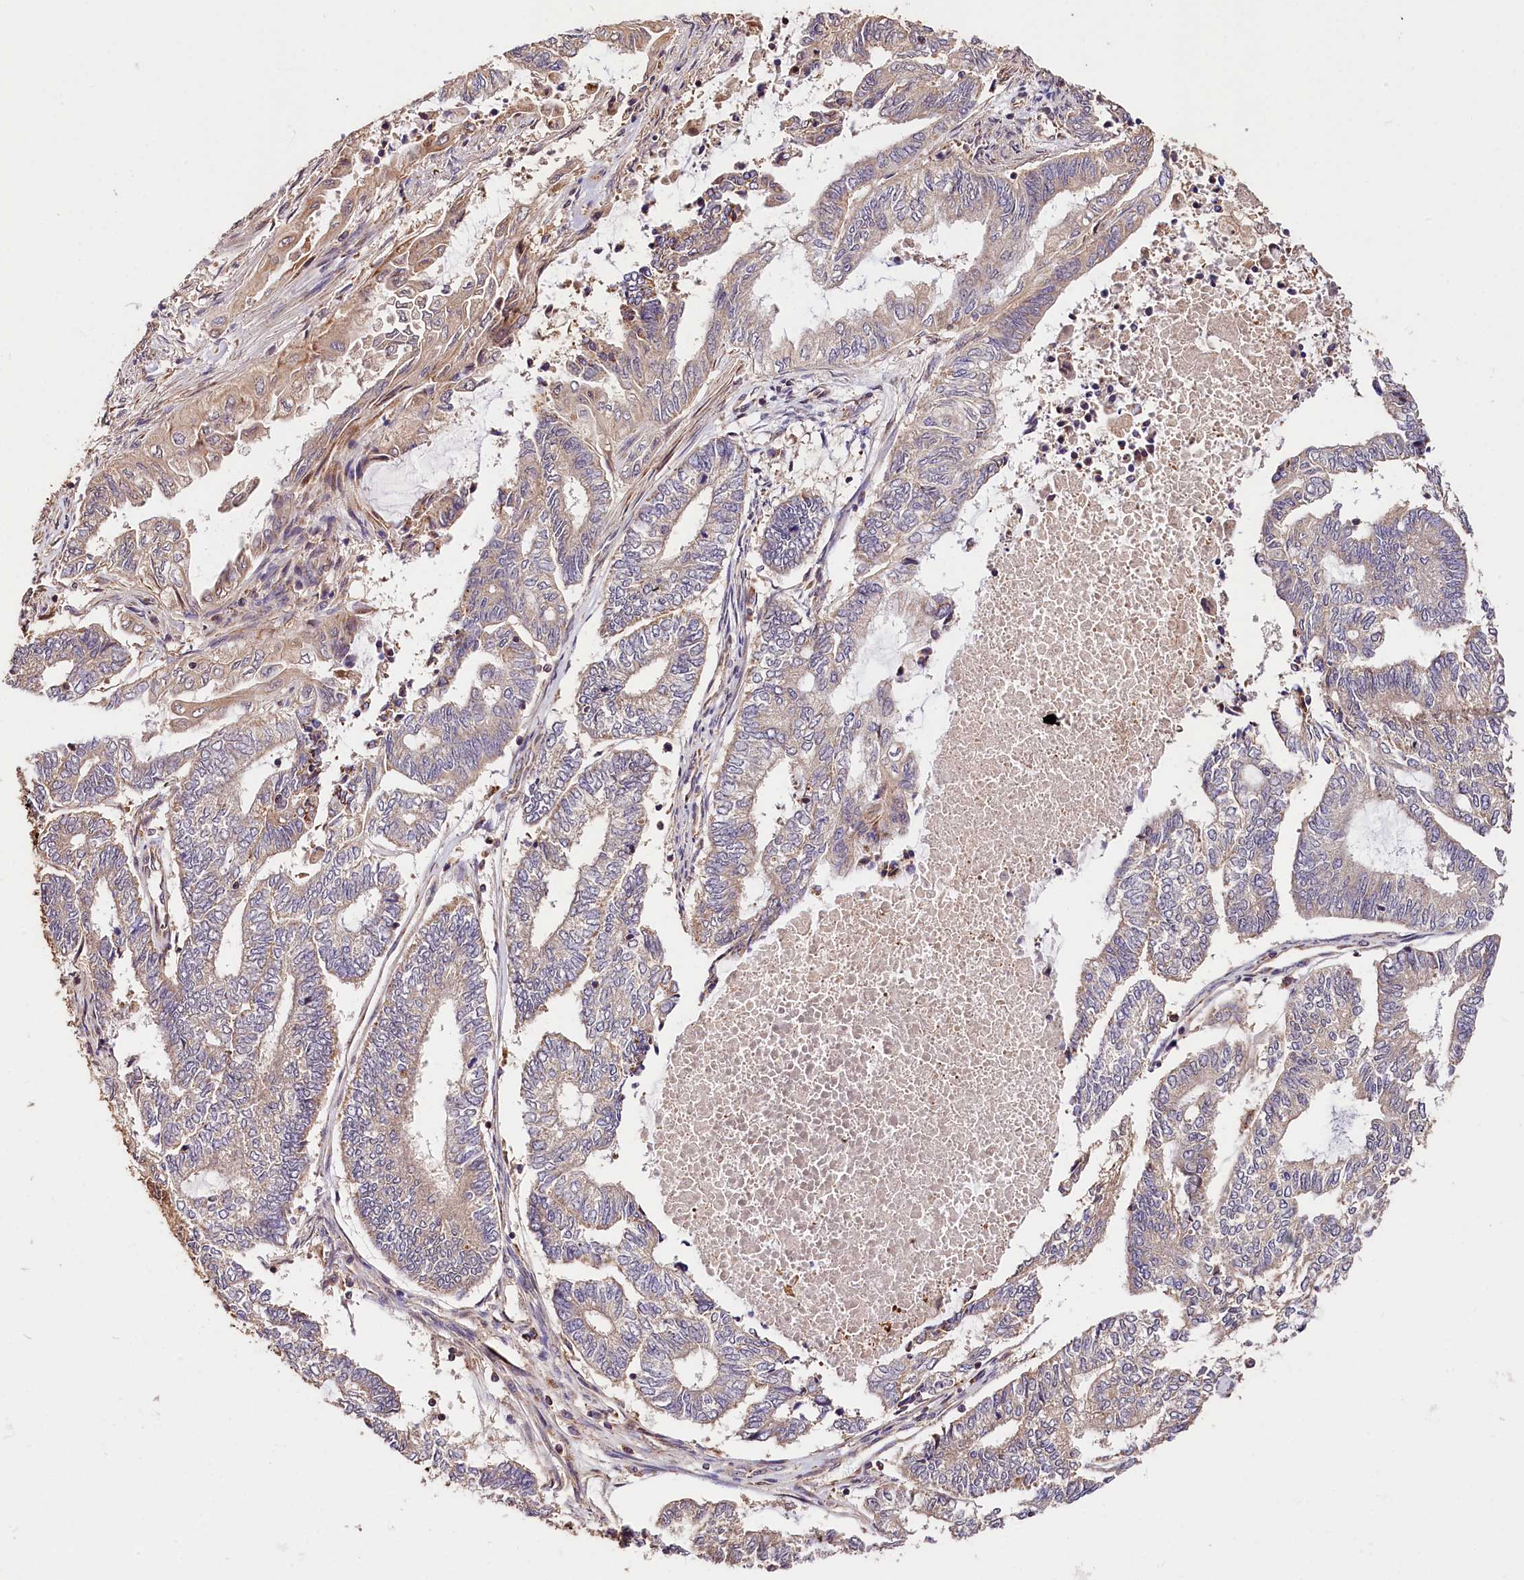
{"staining": {"intensity": "weak", "quantity": "<25%", "location": "cytoplasmic/membranous"}, "tissue": "endometrial cancer", "cell_type": "Tumor cells", "image_type": "cancer", "snomed": [{"axis": "morphology", "description": "Adenocarcinoma, NOS"}, {"axis": "topography", "description": "Uterus"}, {"axis": "topography", "description": "Endometrium"}], "caption": "Tumor cells are negative for brown protein staining in adenocarcinoma (endometrial).", "gene": "KPTN", "patient": {"sex": "female", "age": 70}}